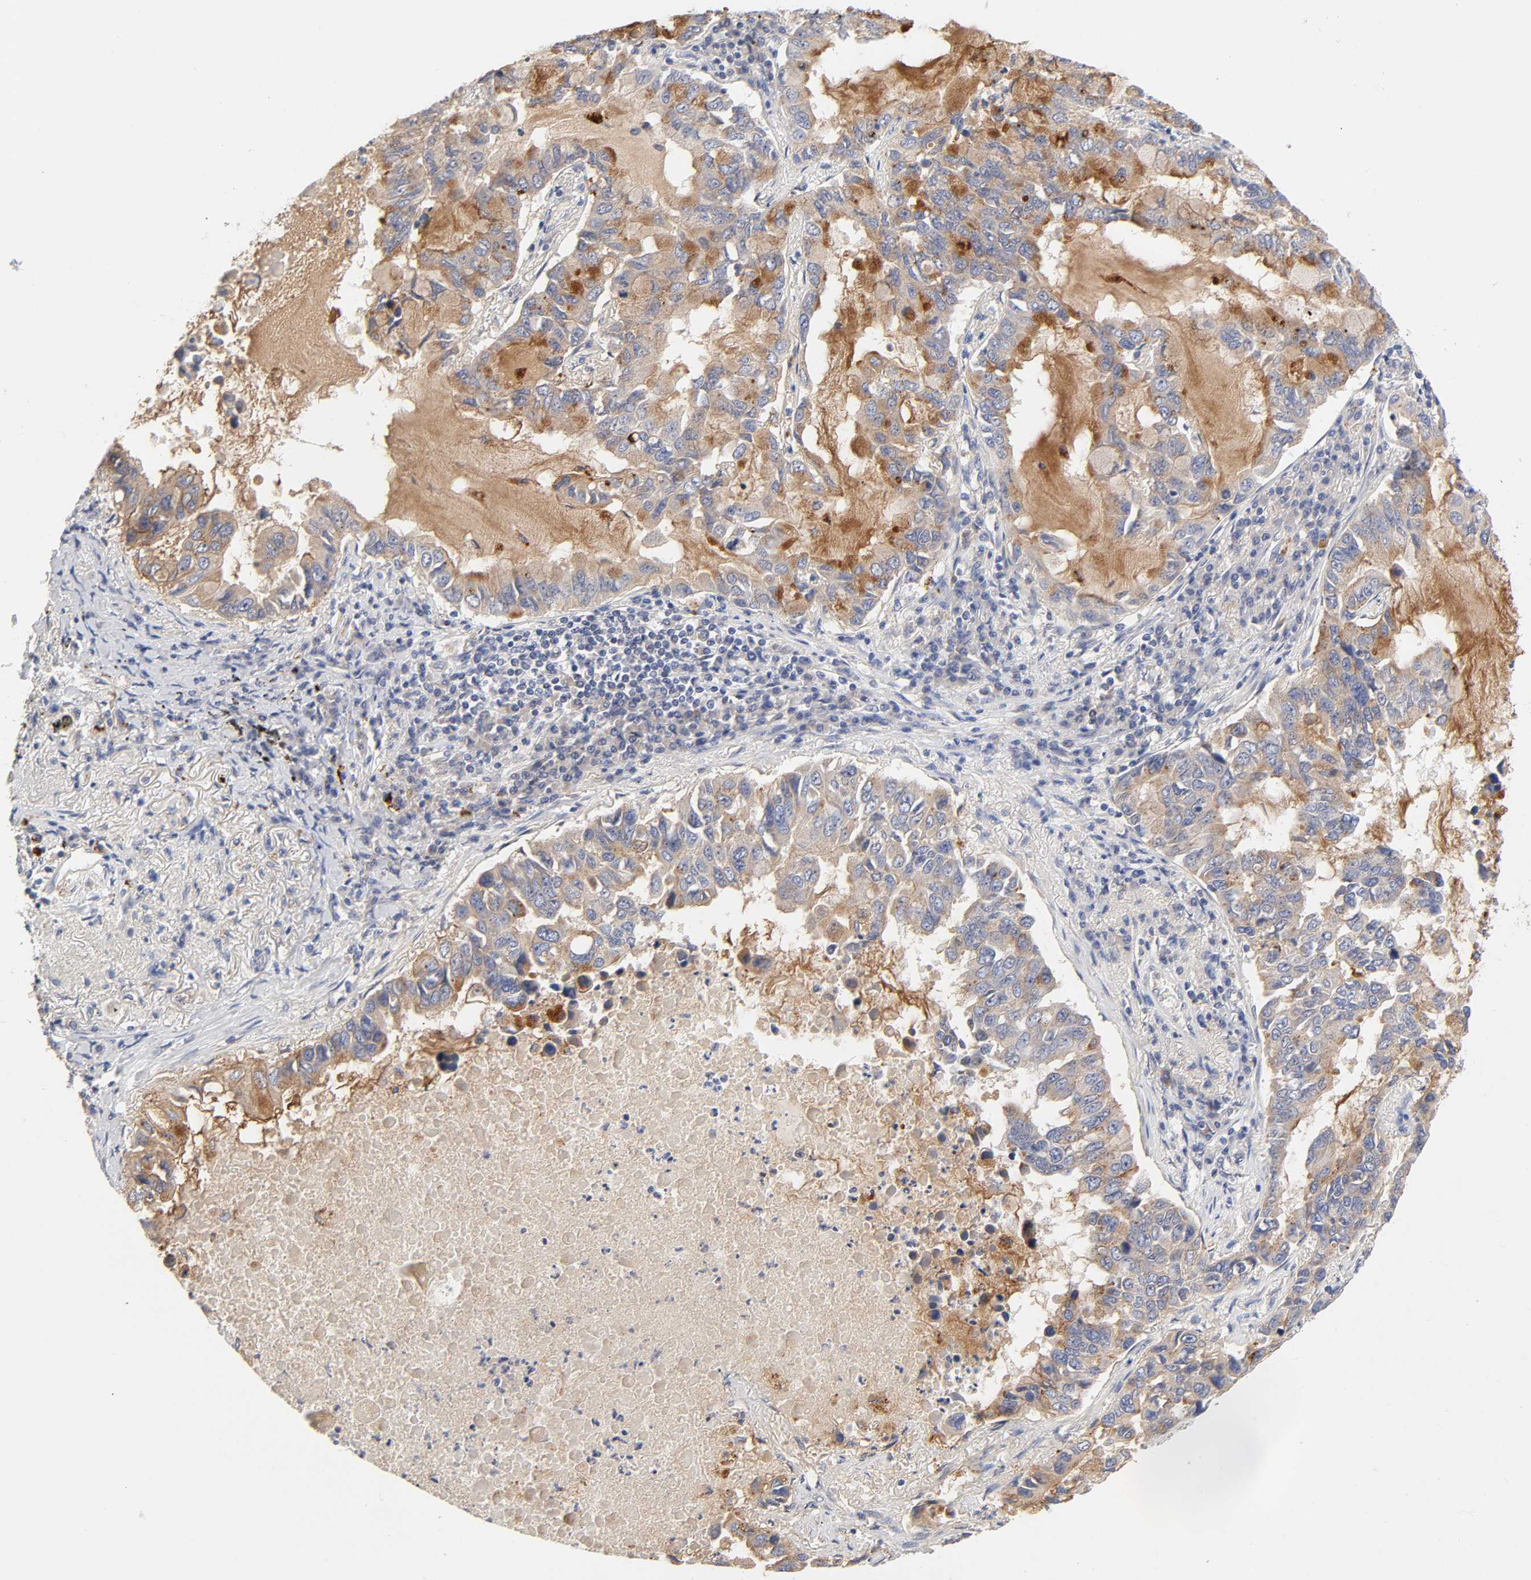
{"staining": {"intensity": "moderate", "quantity": ">75%", "location": "cytoplasmic/membranous"}, "tissue": "lung cancer", "cell_type": "Tumor cells", "image_type": "cancer", "snomed": [{"axis": "morphology", "description": "Adenocarcinoma, NOS"}, {"axis": "topography", "description": "Lung"}], "caption": "IHC of human lung cancer (adenocarcinoma) displays medium levels of moderate cytoplasmic/membranous expression in approximately >75% of tumor cells. (Brightfield microscopy of DAB IHC at high magnification).", "gene": "C17orf75", "patient": {"sex": "male", "age": 64}}